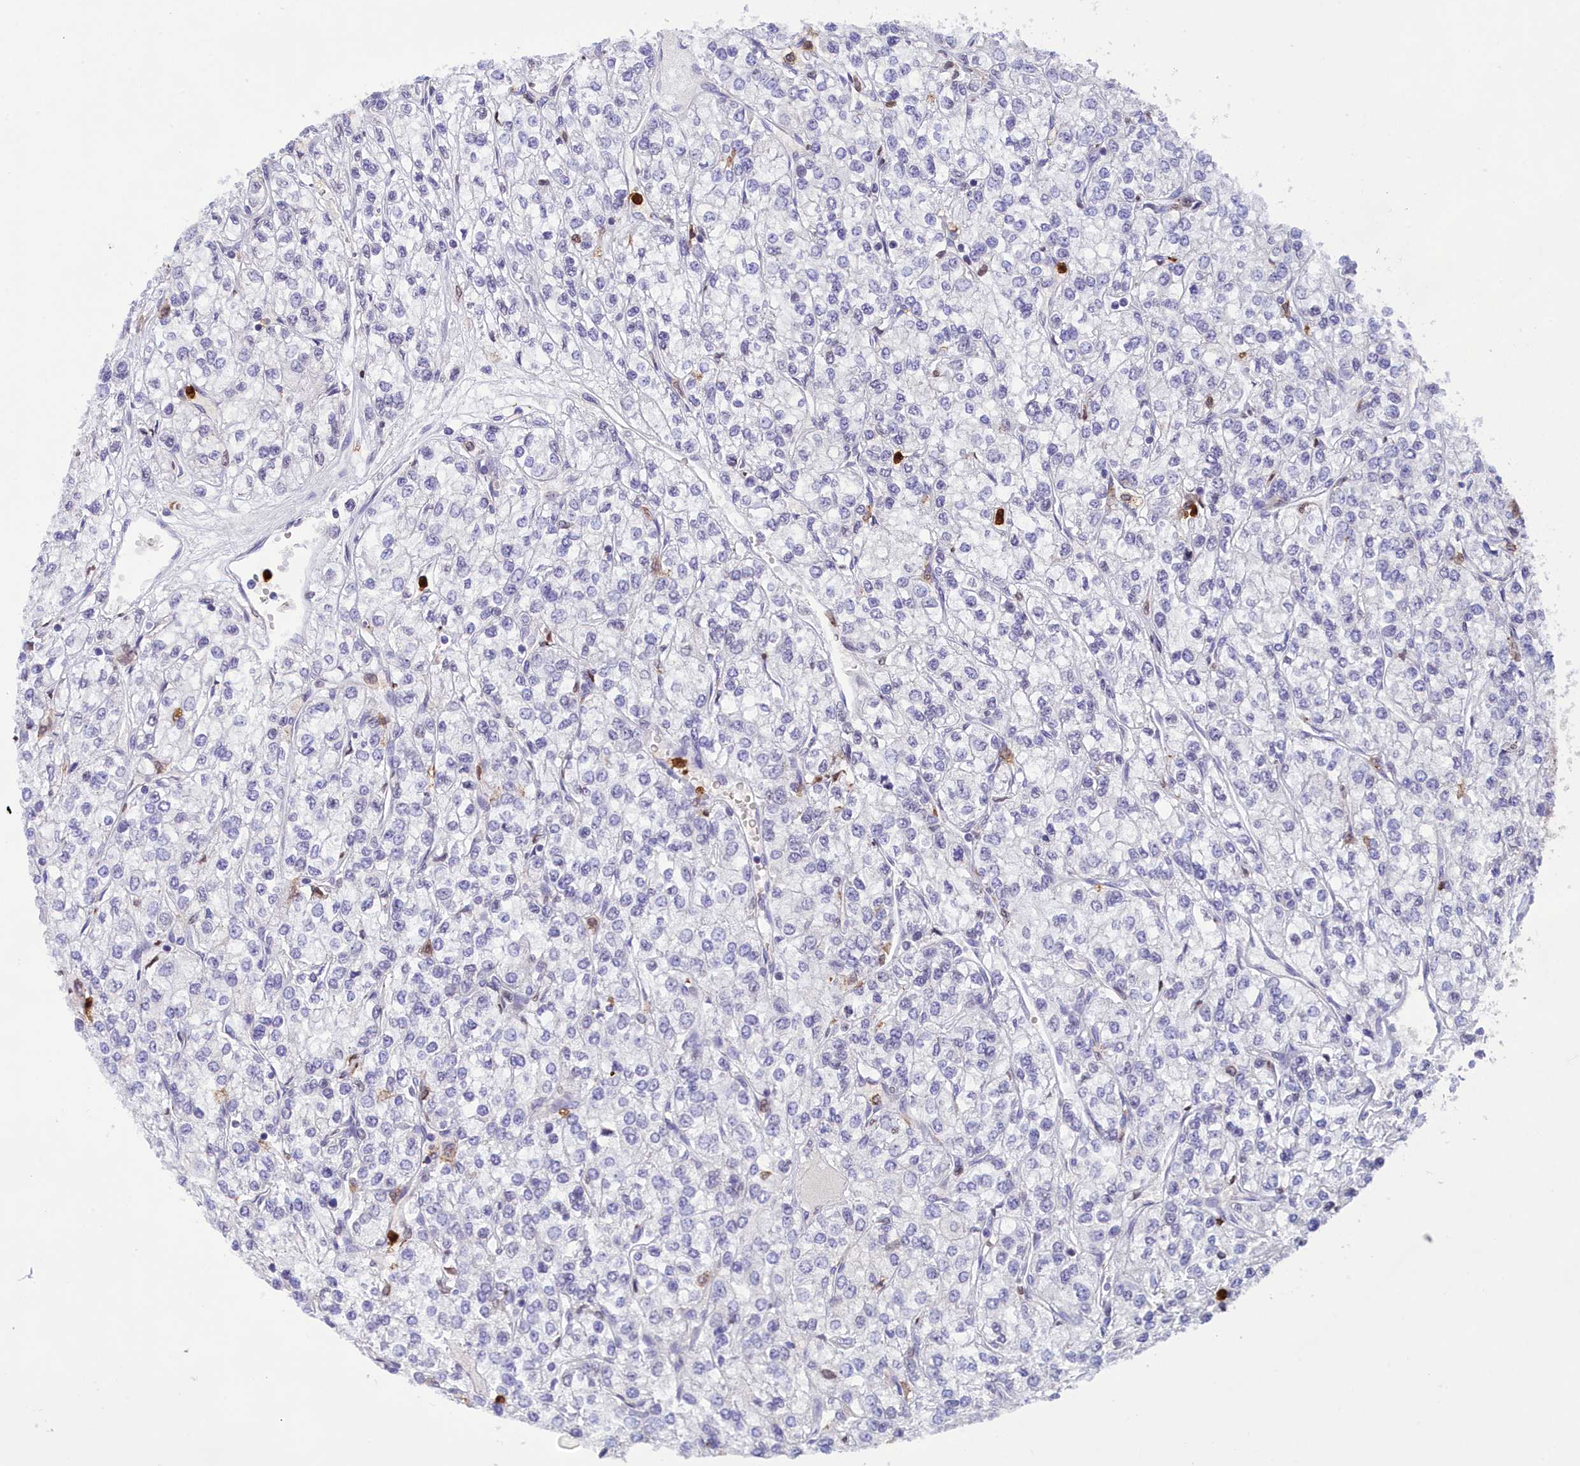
{"staining": {"intensity": "negative", "quantity": "none", "location": "none"}, "tissue": "renal cancer", "cell_type": "Tumor cells", "image_type": "cancer", "snomed": [{"axis": "morphology", "description": "Adenocarcinoma, NOS"}, {"axis": "topography", "description": "Kidney"}], "caption": "Tumor cells are negative for brown protein staining in adenocarcinoma (renal).", "gene": "PKHD1L1", "patient": {"sex": "male", "age": 80}}